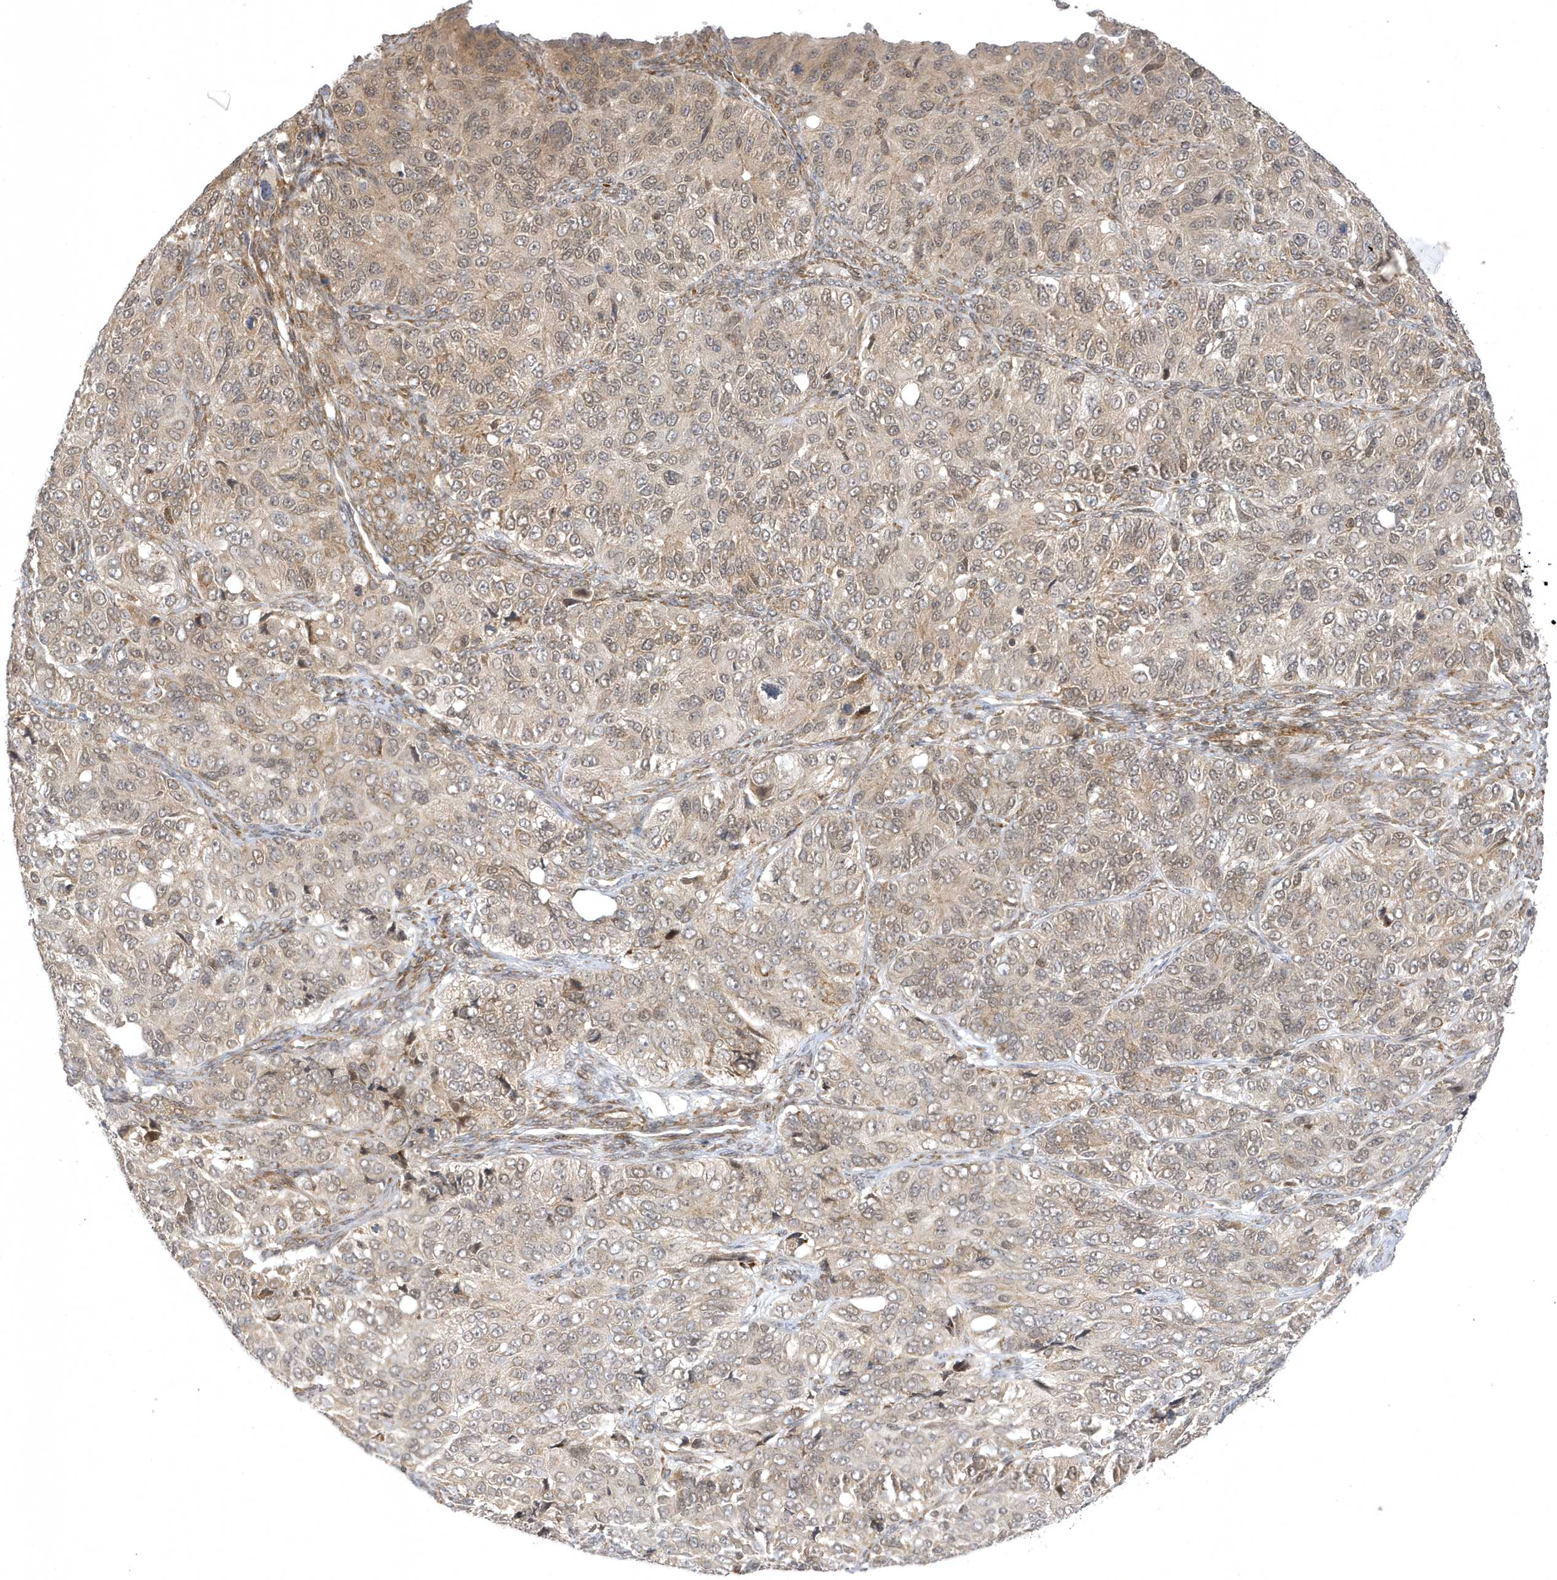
{"staining": {"intensity": "weak", "quantity": "25%-75%", "location": "cytoplasmic/membranous"}, "tissue": "ovarian cancer", "cell_type": "Tumor cells", "image_type": "cancer", "snomed": [{"axis": "morphology", "description": "Carcinoma, endometroid"}, {"axis": "topography", "description": "Ovary"}], "caption": "Protein expression analysis of human ovarian endometroid carcinoma reveals weak cytoplasmic/membranous expression in approximately 25%-75% of tumor cells. (IHC, brightfield microscopy, high magnification).", "gene": "METTL21A", "patient": {"sex": "female", "age": 51}}